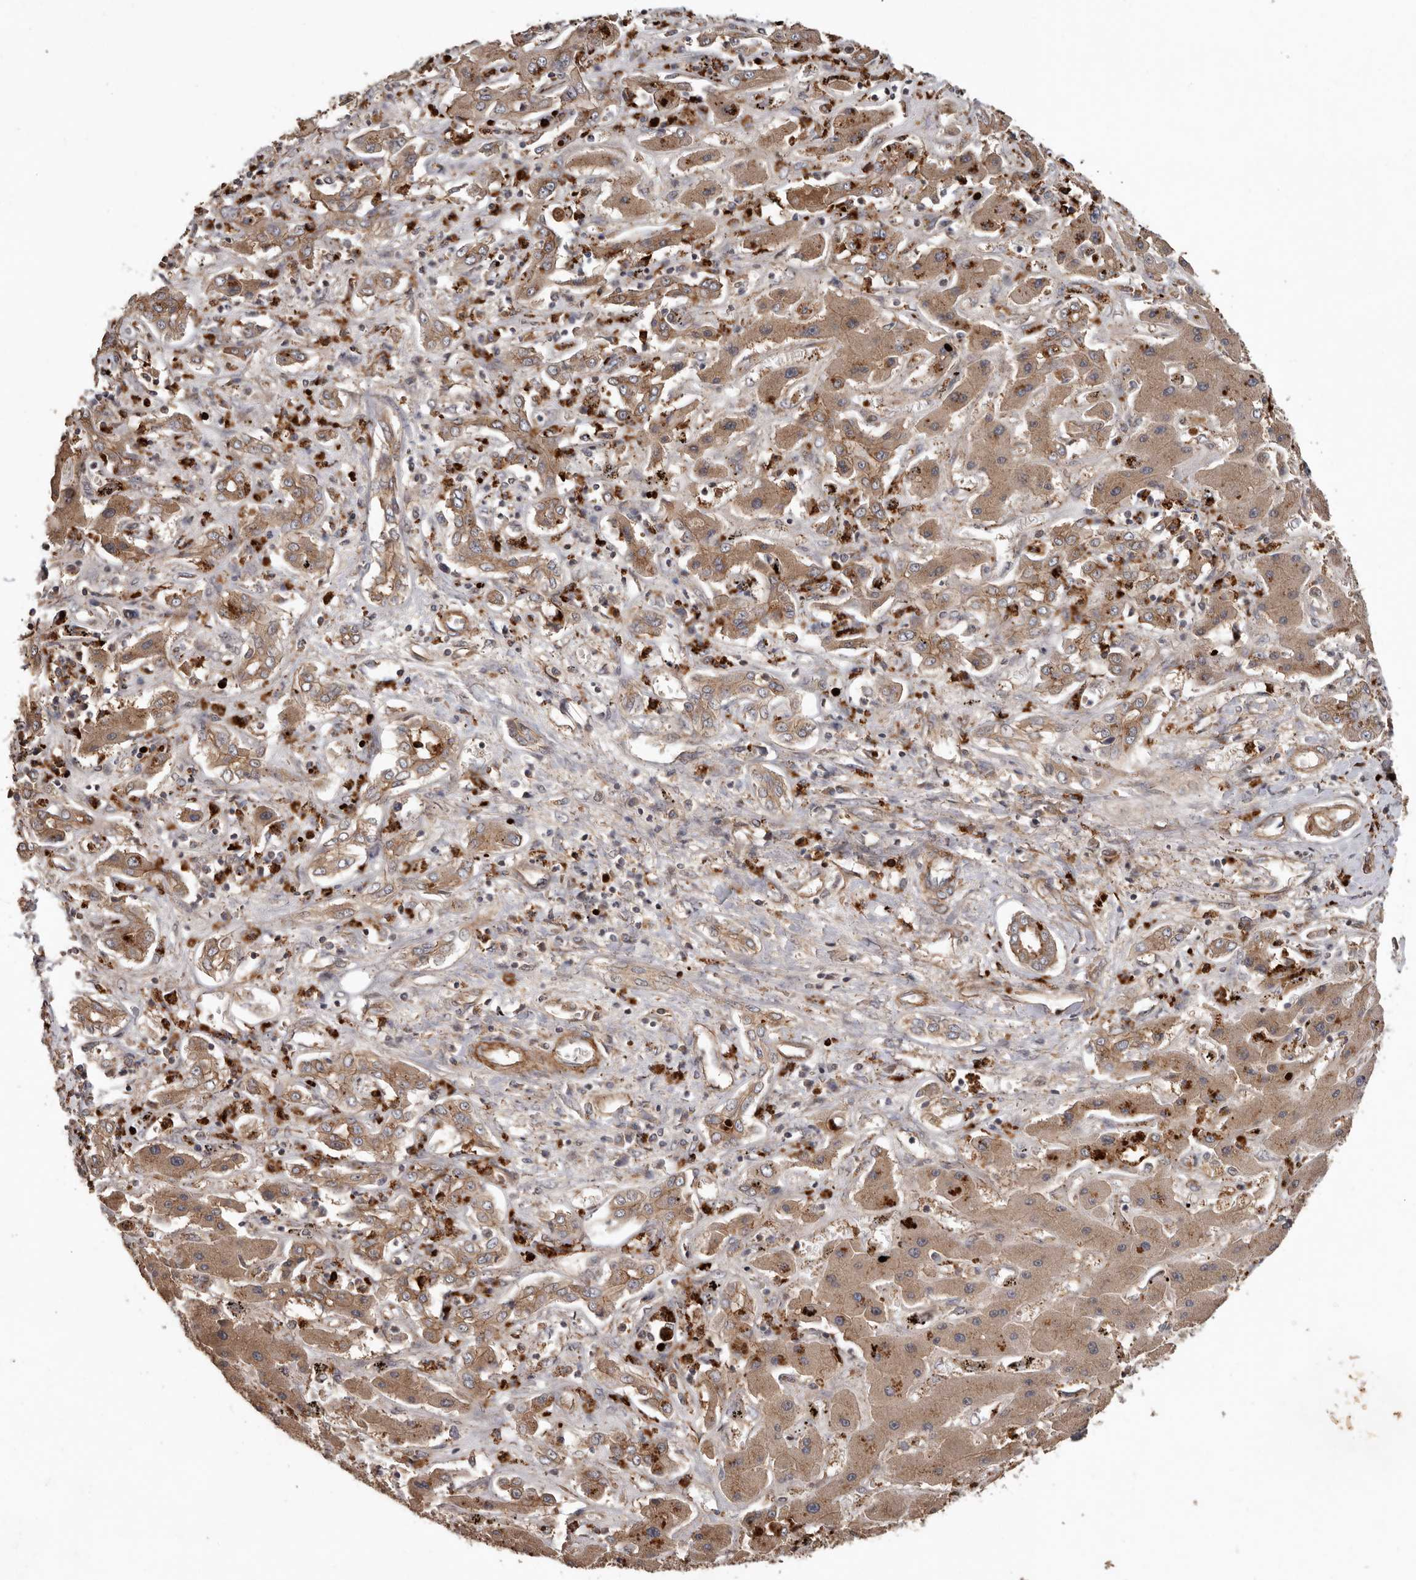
{"staining": {"intensity": "moderate", "quantity": ">75%", "location": "cytoplasmic/membranous"}, "tissue": "liver cancer", "cell_type": "Tumor cells", "image_type": "cancer", "snomed": [{"axis": "morphology", "description": "Cholangiocarcinoma"}, {"axis": "topography", "description": "Liver"}], "caption": "Protein analysis of liver cholangiocarcinoma tissue exhibits moderate cytoplasmic/membranous positivity in approximately >75% of tumor cells.", "gene": "ARHGEF5", "patient": {"sex": "male", "age": 67}}